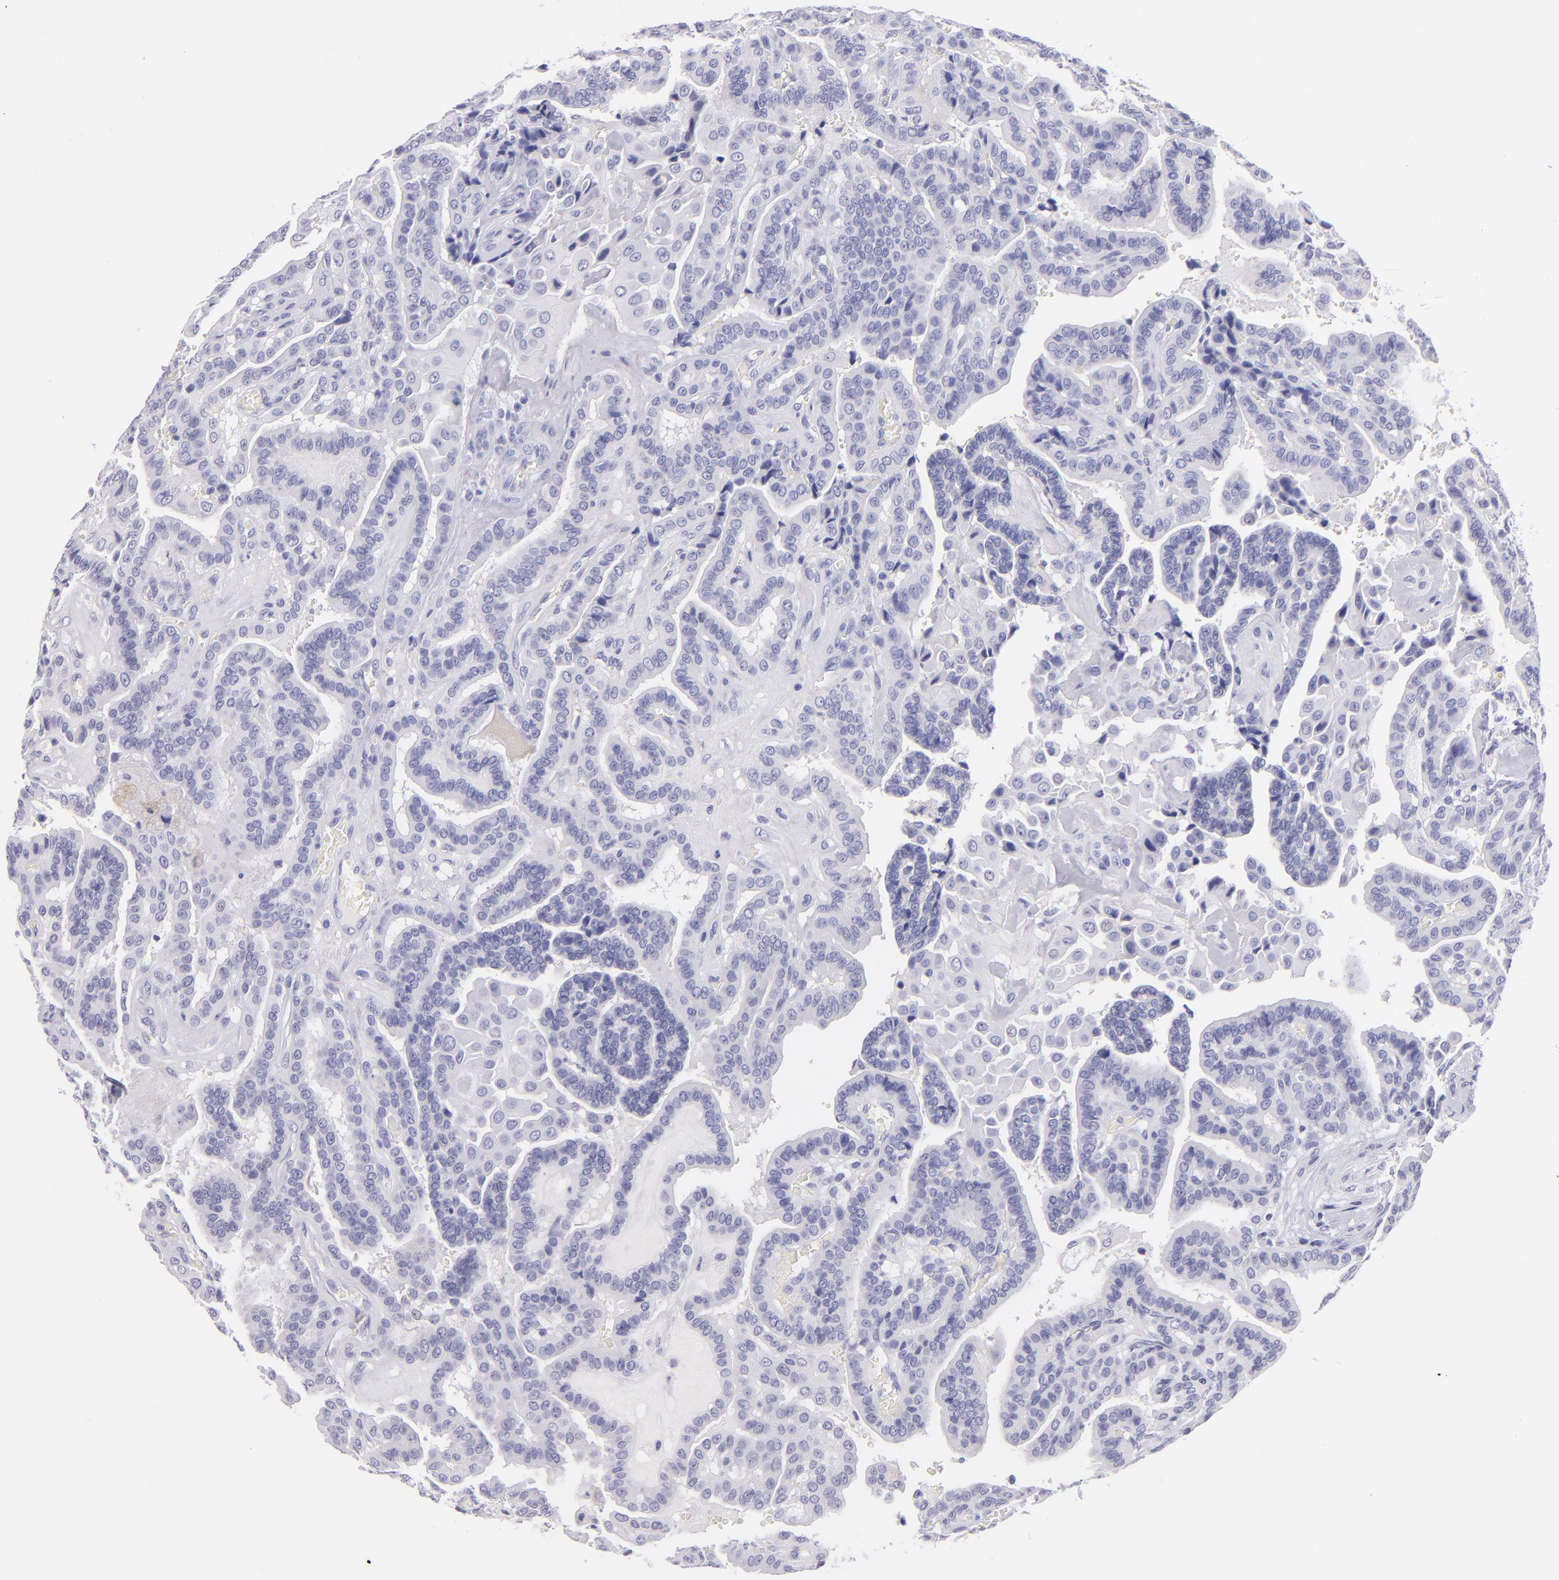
{"staining": {"intensity": "negative", "quantity": "none", "location": "none"}, "tissue": "thyroid cancer", "cell_type": "Tumor cells", "image_type": "cancer", "snomed": [{"axis": "morphology", "description": "Papillary adenocarcinoma, NOS"}, {"axis": "topography", "description": "Thyroid gland"}], "caption": "A high-resolution image shows IHC staining of thyroid cancer (papillary adenocarcinoma), which displays no significant expression in tumor cells.", "gene": "CNP", "patient": {"sex": "male", "age": 87}}